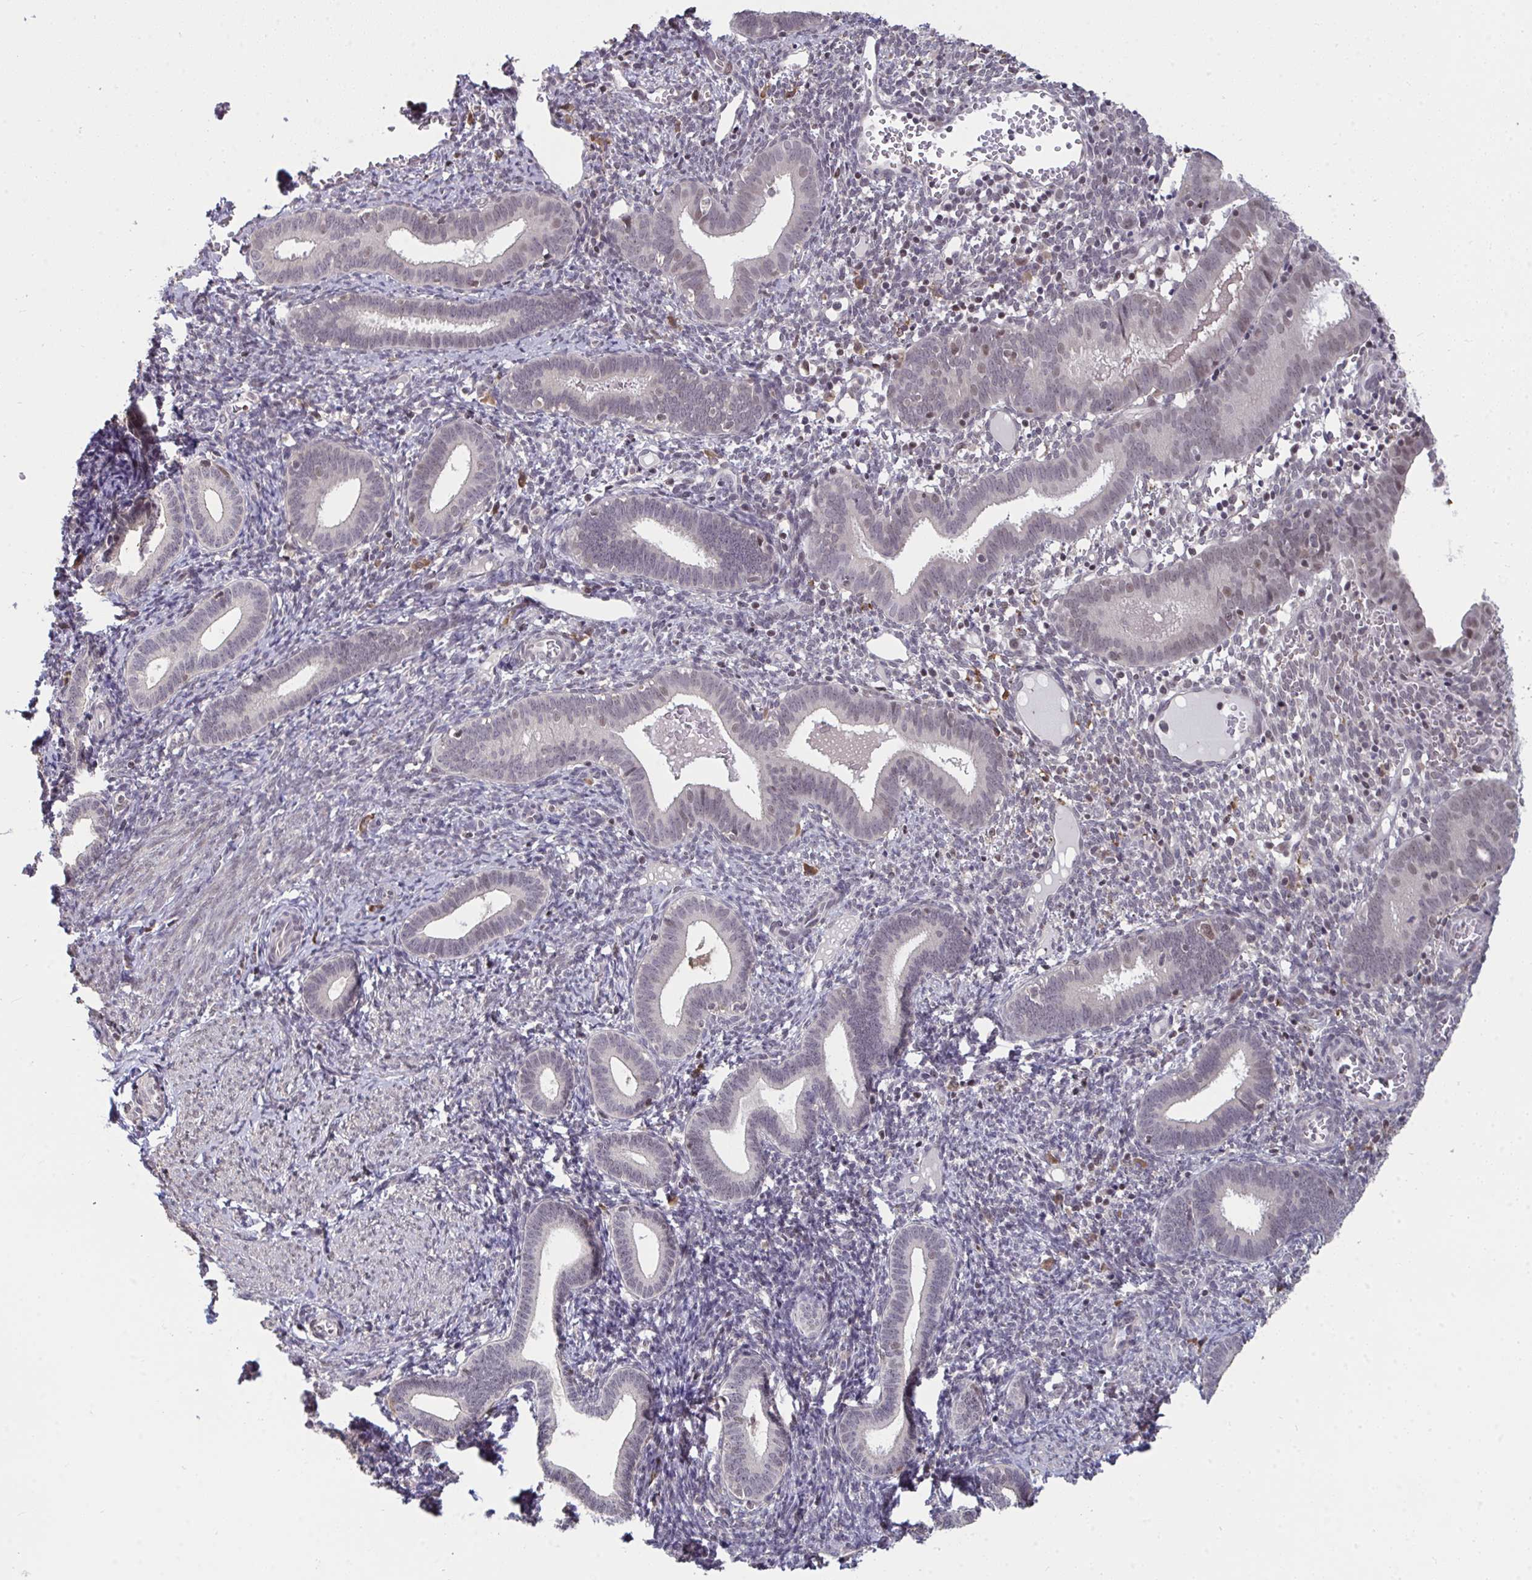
{"staining": {"intensity": "negative", "quantity": "none", "location": "none"}, "tissue": "endometrium", "cell_type": "Cells in endometrial stroma", "image_type": "normal", "snomed": [{"axis": "morphology", "description": "Normal tissue, NOS"}, {"axis": "topography", "description": "Endometrium"}], "caption": "DAB immunohistochemical staining of normal endometrium shows no significant staining in cells in endometrial stroma. The staining was performed using DAB (3,3'-diaminobenzidine) to visualize the protein expression in brown, while the nuclei were stained in blue with hematoxylin (Magnification: 20x).", "gene": "SAP30", "patient": {"sex": "female", "age": 41}}